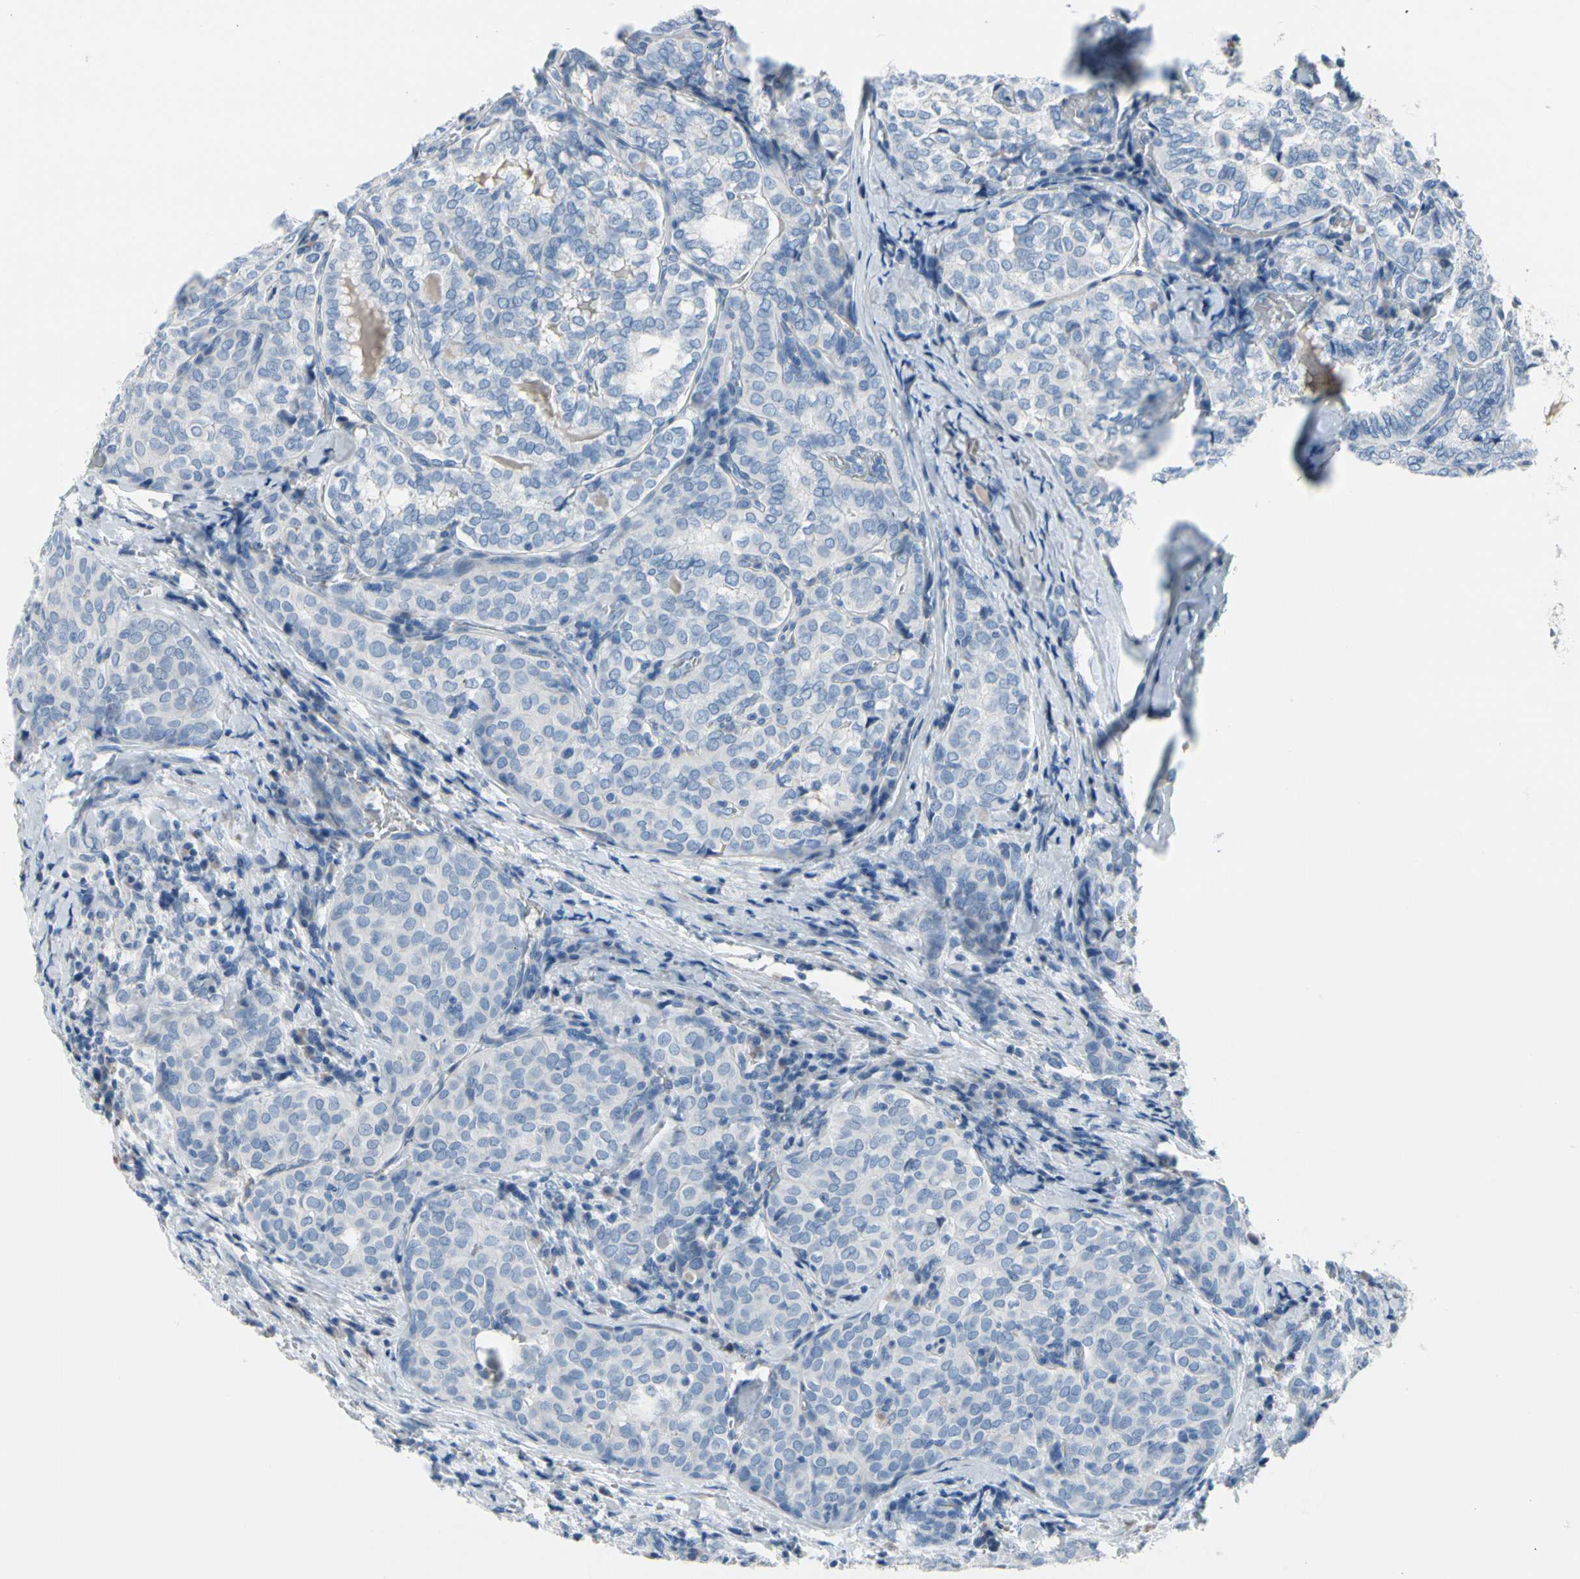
{"staining": {"intensity": "negative", "quantity": "none", "location": "none"}, "tissue": "thyroid cancer", "cell_type": "Tumor cells", "image_type": "cancer", "snomed": [{"axis": "morphology", "description": "Normal tissue, NOS"}, {"axis": "morphology", "description": "Papillary adenocarcinoma, NOS"}, {"axis": "topography", "description": "Thyroid gland"}], "caption": "Immunohistochemistry of human thyroid cancer shows no staining in tumor cells. (Stains: DAB immunohistochemistry with hematoxylin counter stain, Microscopy: brightfield microscopy at high magnification).", "gene": "MUC5B", "patient": {"sex": "female", "age": 30}}